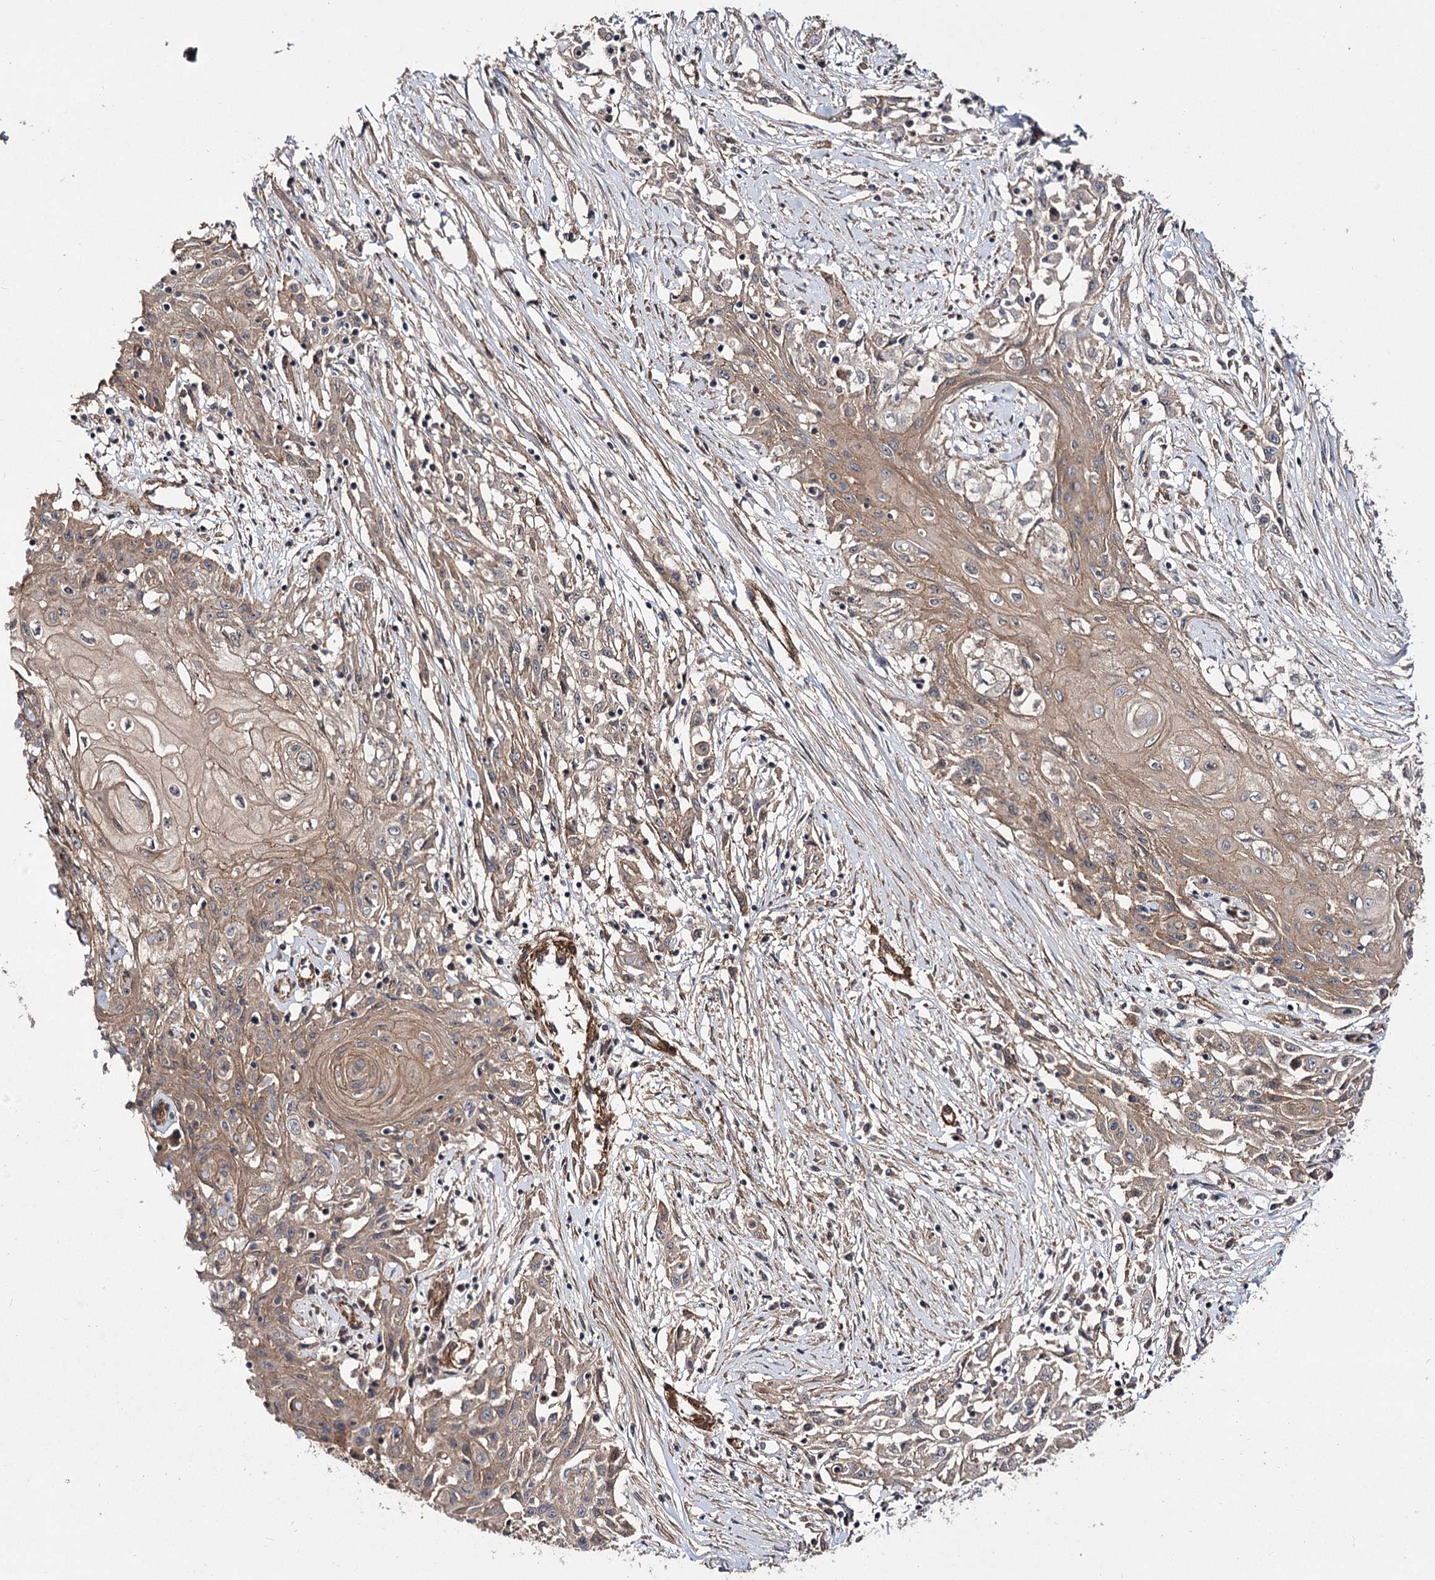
{"staining": {"intensity": "weak", "quantity": ">75%", "location": "cytoplasmic/membranous"}, "tissue": "skin cancer", "cell_type": "Tumor cells", "image_type": "cancer", "snomed": [{"axis": "morphology", "description": "Squamous cell carcinoma, NOS"}, {"axis": "morphology", "description": "Squamous cell carcinoma, metastatic, NOS"}, {"axis": "topography", "description": "Skin"}, {"axis": "topography", "description": "Lymph node"}], "caption": "Approximately >75% of tumor cells in human skin metastatic squamous cell carcinoma demonstrate weak cytoplasmic/membranous protein staining as visualized by brown immunohistochemical staining.", "gene": "MYO1C", "patient": {"sex": "male", "age": 75}}